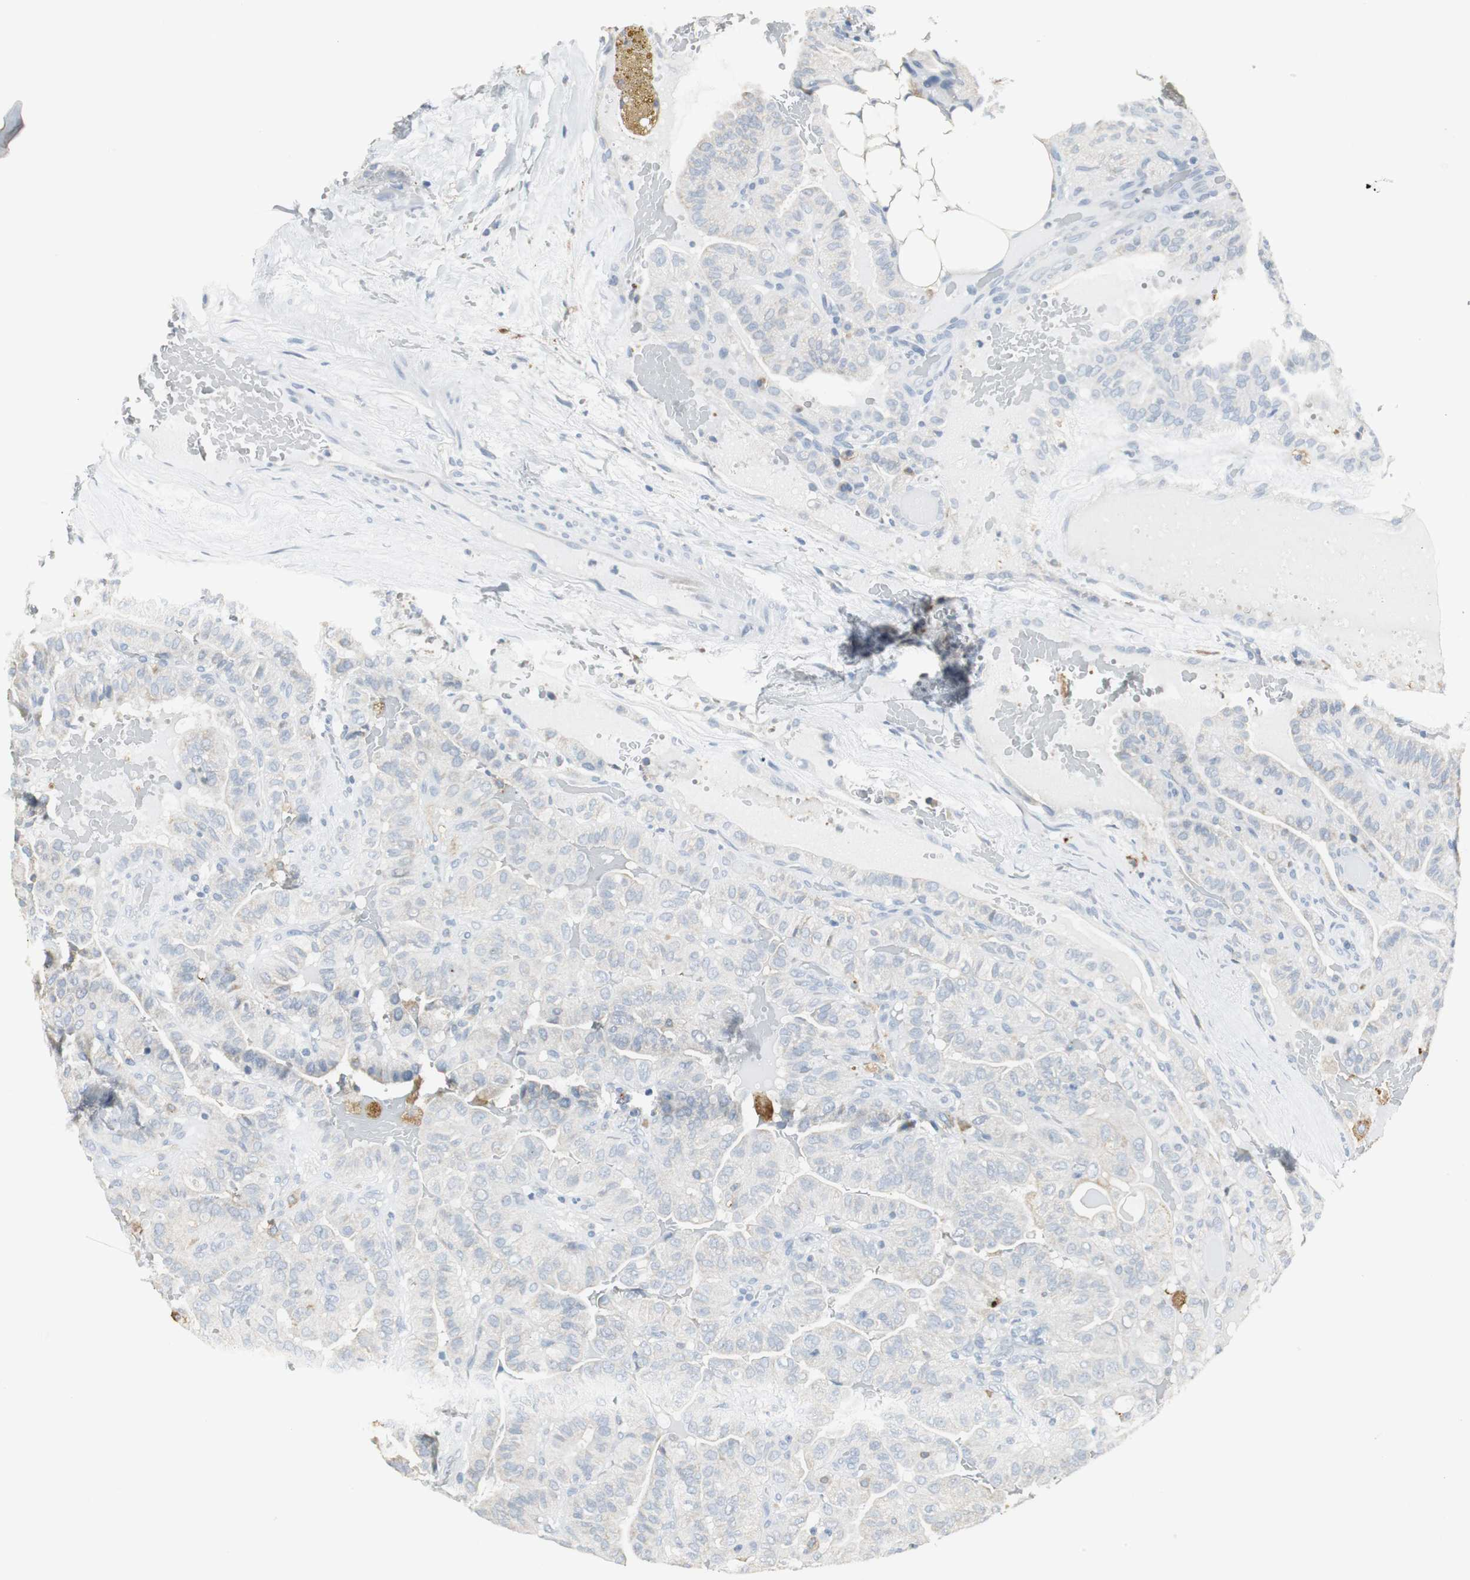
{"staining": {"intensity": "weak", "quantity": "25%-75%", "location": "cytoplasmic/membranous"}, "tissue": "thyroid cancer", "cell_type": "Tumor cells", "image_type": "cancer", "snomed": [{"axis": "morphology", "description": "Papillary adenocarcinoma, NOS"}, {"axis": "topography", "description": "Thyroid gland"}], "caption": "A brown stain shows weak cytoplasmic/membranous staining of a protein in human thyroid cancer tumor cells.", "gene": "SLC2A5", "patient": {"sex": "male", "age": 77}}